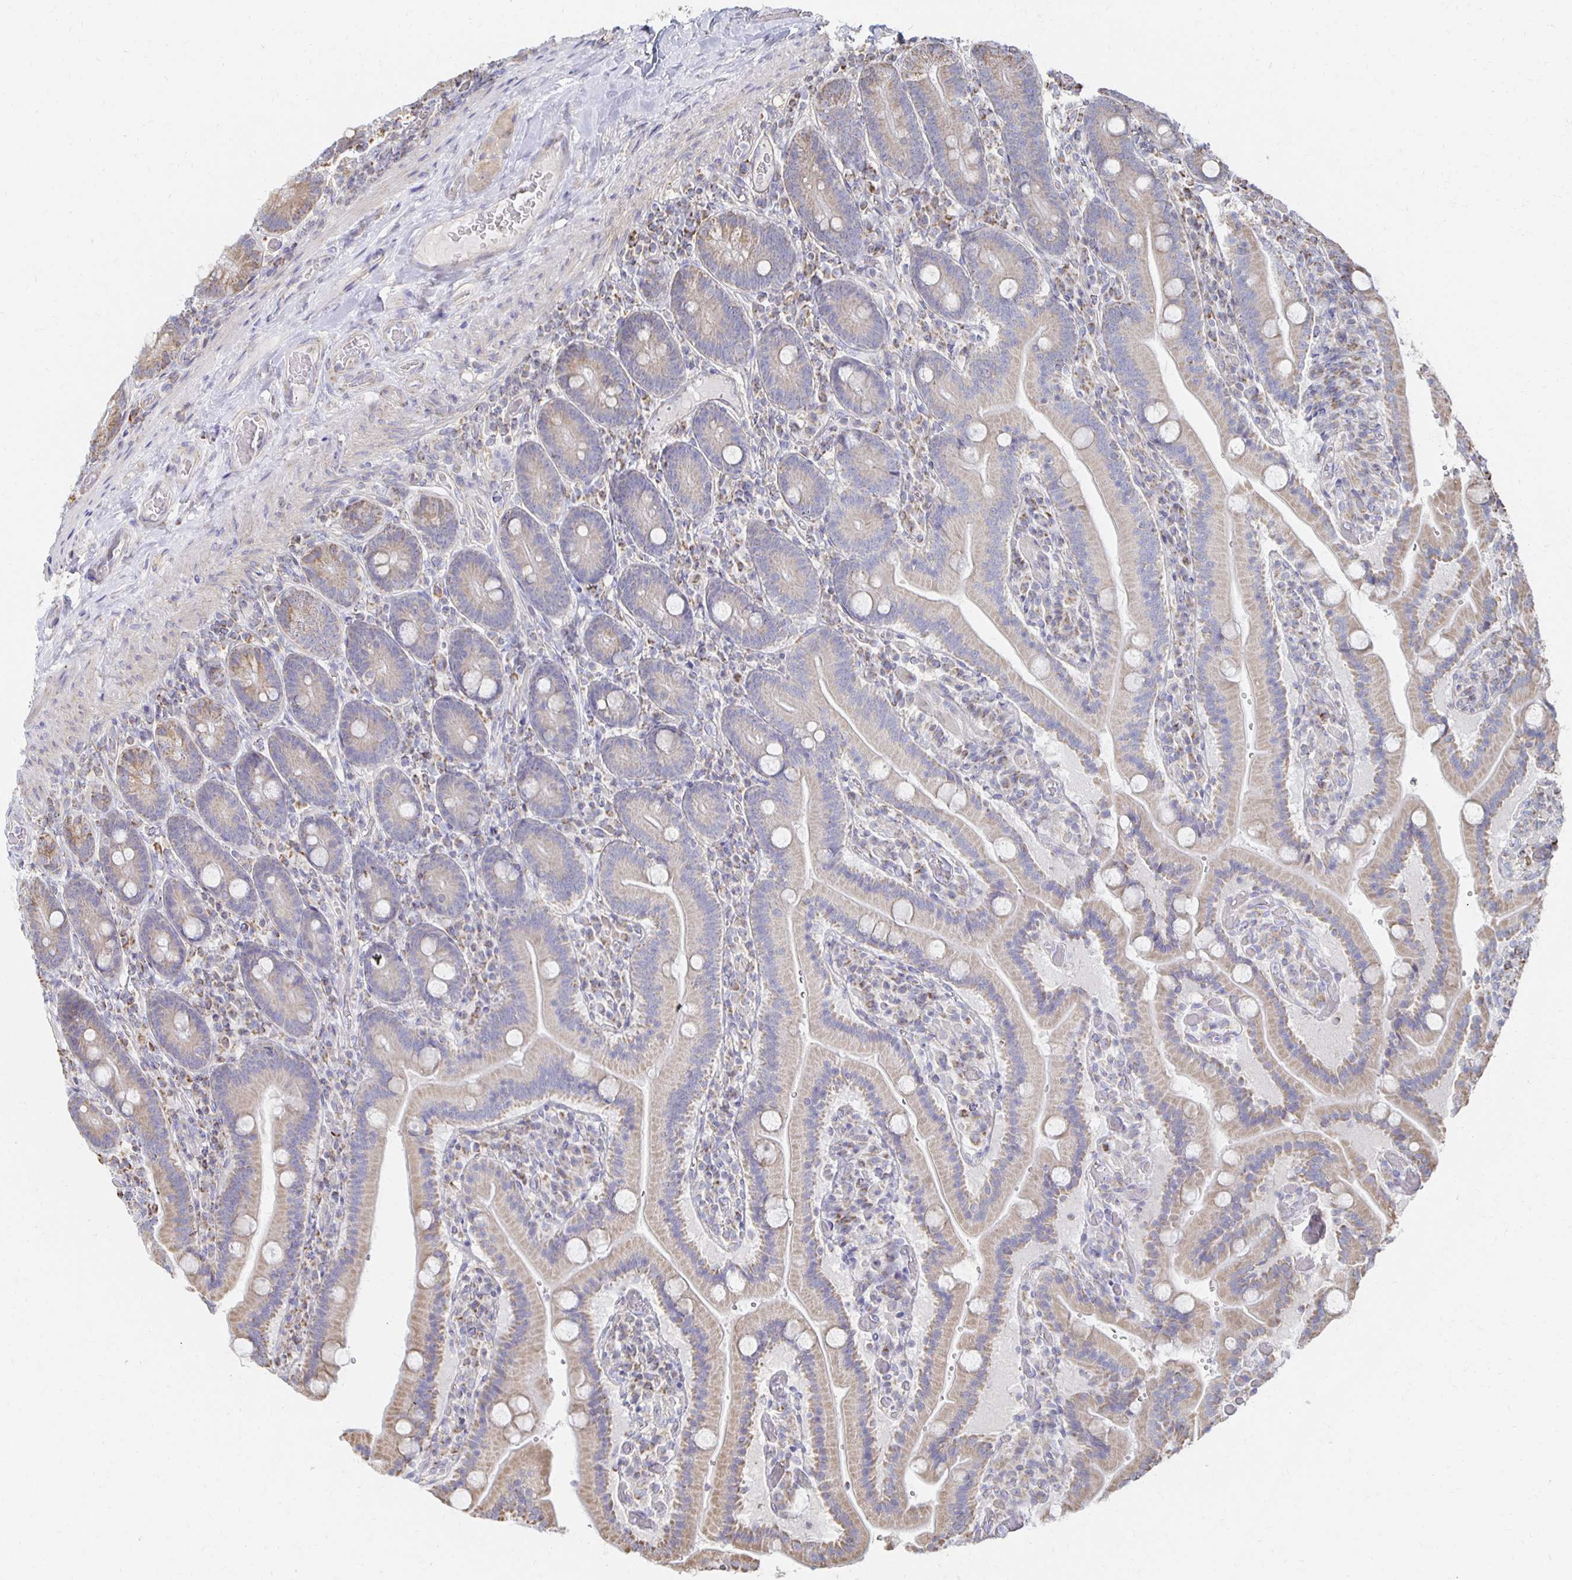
{"staining": {"intensity": "weak", "quantity": "25%-75%", "location": "cytoplasmic/membranous"}, "tissue": "duodenum", "cell_type": "Glandular cells", "image_type": "normal", "snomed": [{"axis": "morphology", "description": "Normal tissue, NOS"}, {"axis": "topography", "description": "Duodenum"}], "caption": "IHC of normal human duodenum demonstrates low levels of weak cytoplasmic/membranous staining in about 25%-75% of glandular cells. (Stains: DAB in brown, nuclei in blue, Microscopy: brightfield microscopy at high magnification).", "gene": "NKX2", "patient": {"sex": "female", "age": 62}}